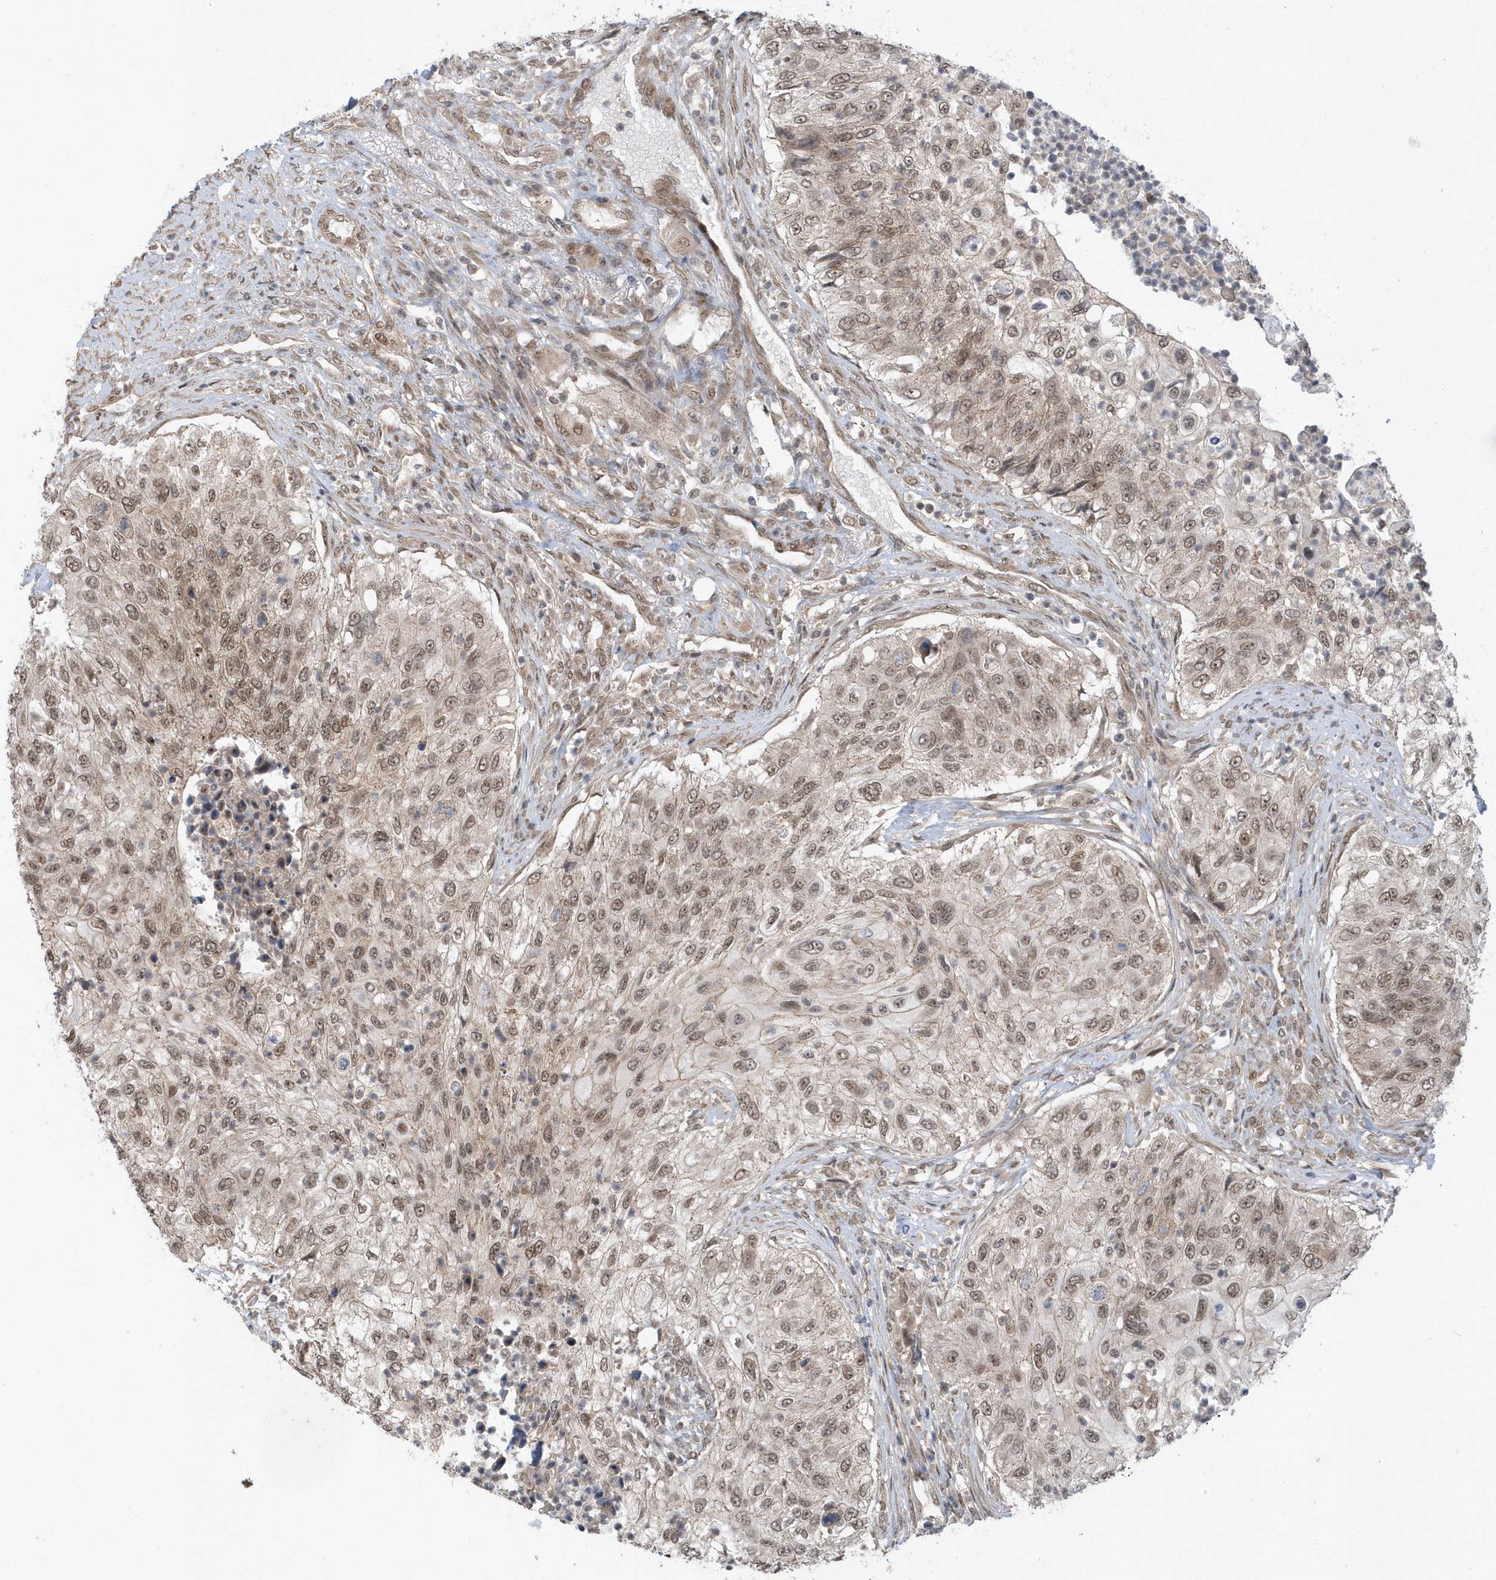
{"staining": {"intensity": "weak", "quantity": ">75%", "location": "nuclear"}, "tissue": "urothelial cancer", "cell_type": "Tumor cells", "image_type": "cancer", "snomed": [{"axis": "morphology", "description": "Urothelial carcinoma, High grade"}, {"axis": "topography", "description": "Urinary bladder"}], "caption": "High-magnification brightfield microscopy of high-grade urothelial carcinoma stained with DAB (brown) and counterstained with hematoxylin (blue). tumor cells exhibit weak nuclear positivity is appreciated in approximately>75% of cells. The staining was performed using DAB, with brown indicating positive protein expression. Nuclei are stained blue with hematoxylin.", "gene": "USP53", "patient": {"sex": "female", "age": 60}}